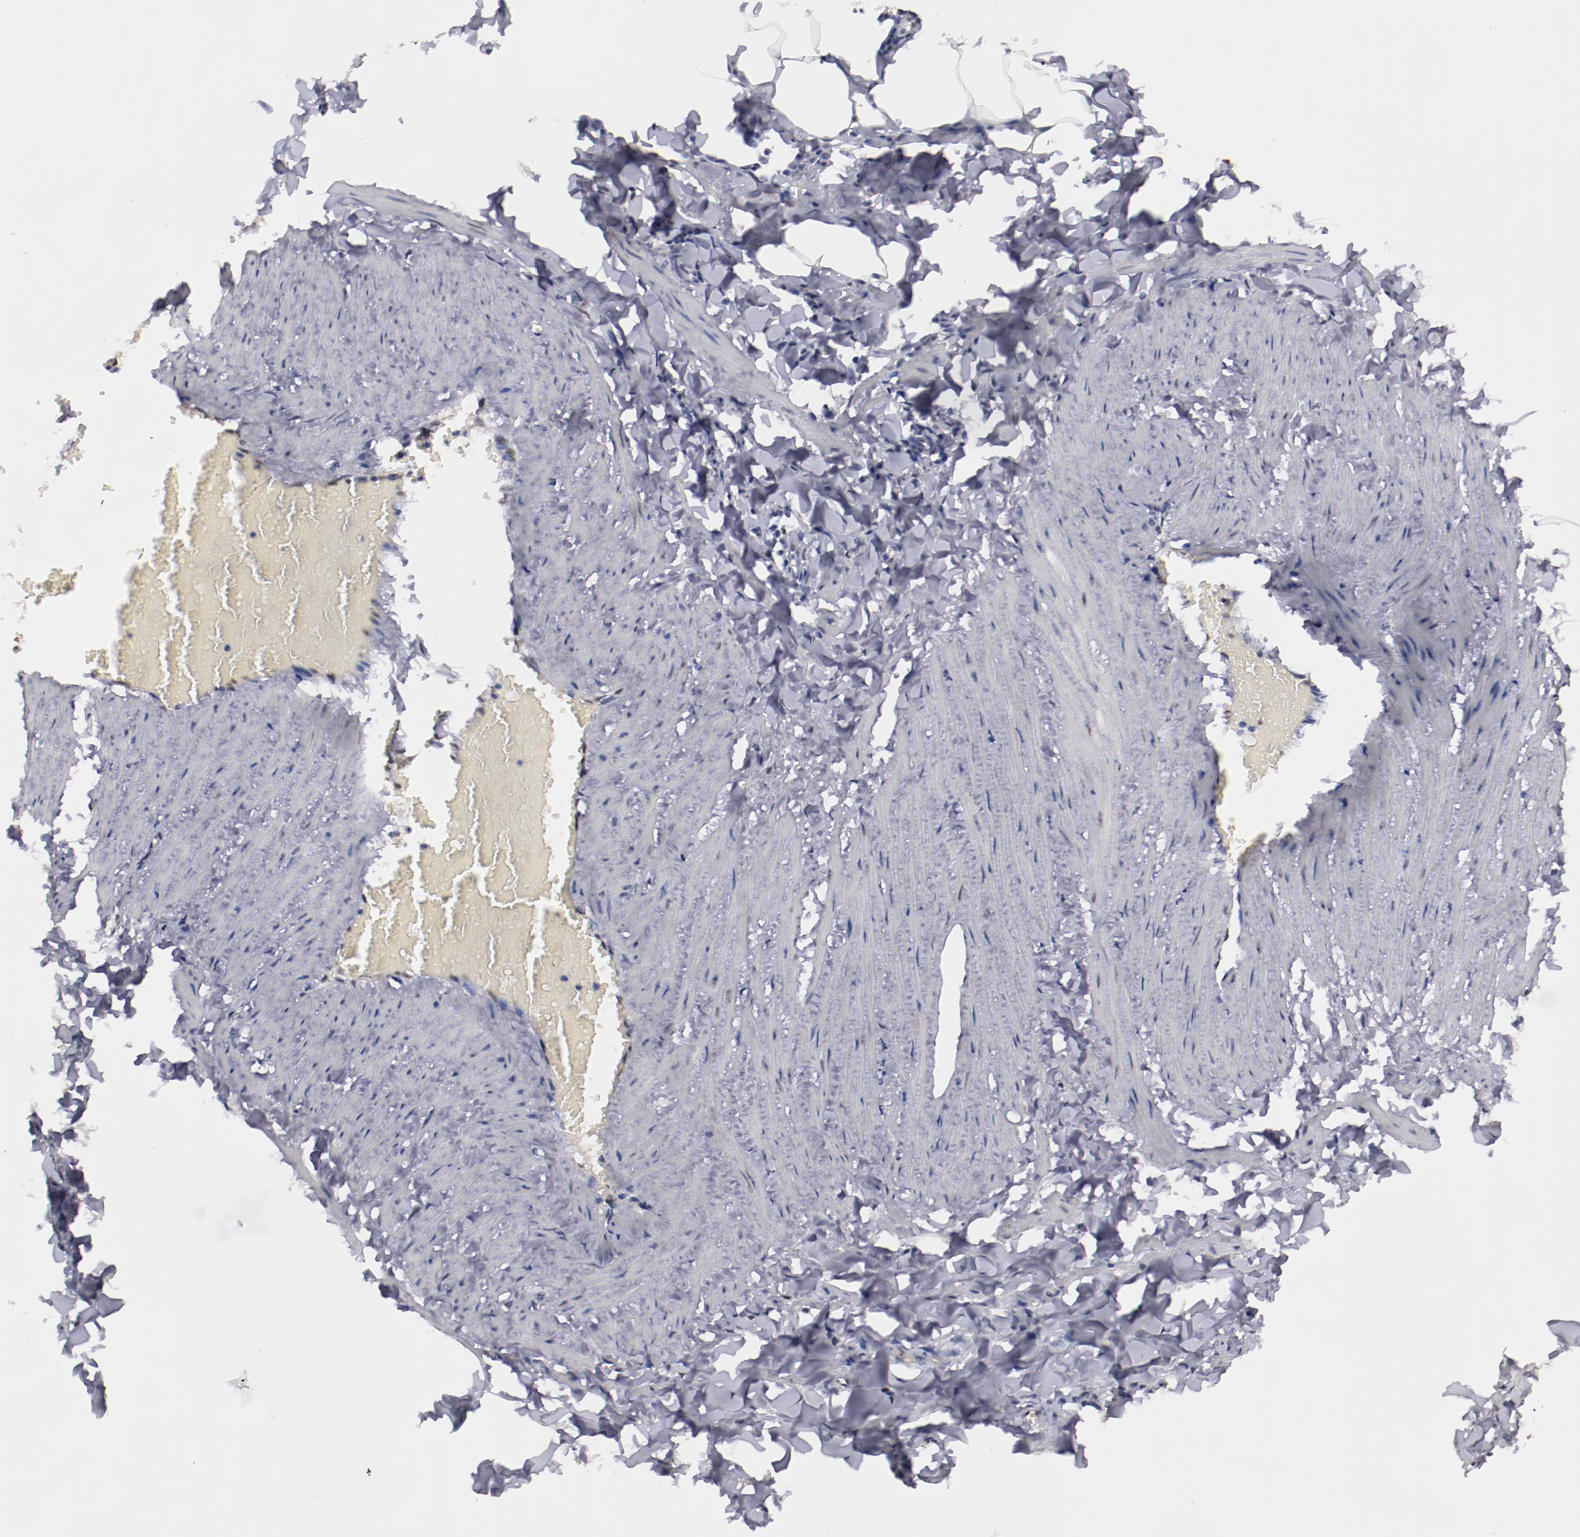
{"staining": {"intensity": "moderate", "quantity": ">75%", "location": "nuclear"}, "tissue": "adipose tissue", "cell_type": "Adipocytes", "image_type": "normal", "snomed": [{"axis": "morphology", "description": "Normal tissue, NOS"}, {"axis": "topography", "description": "Vascular tissue"}], "caption": "High-magnification brightfield microscopy of unremarkable adipose tissue stained with DAB (brown) and counterstained with hematoxylin (blue). adipocytes exhibit moderate nuclear expression is appreciated in about>75% of cells.", "gene": "DDX24", "patient": {"sex": "male", "age": 41}}